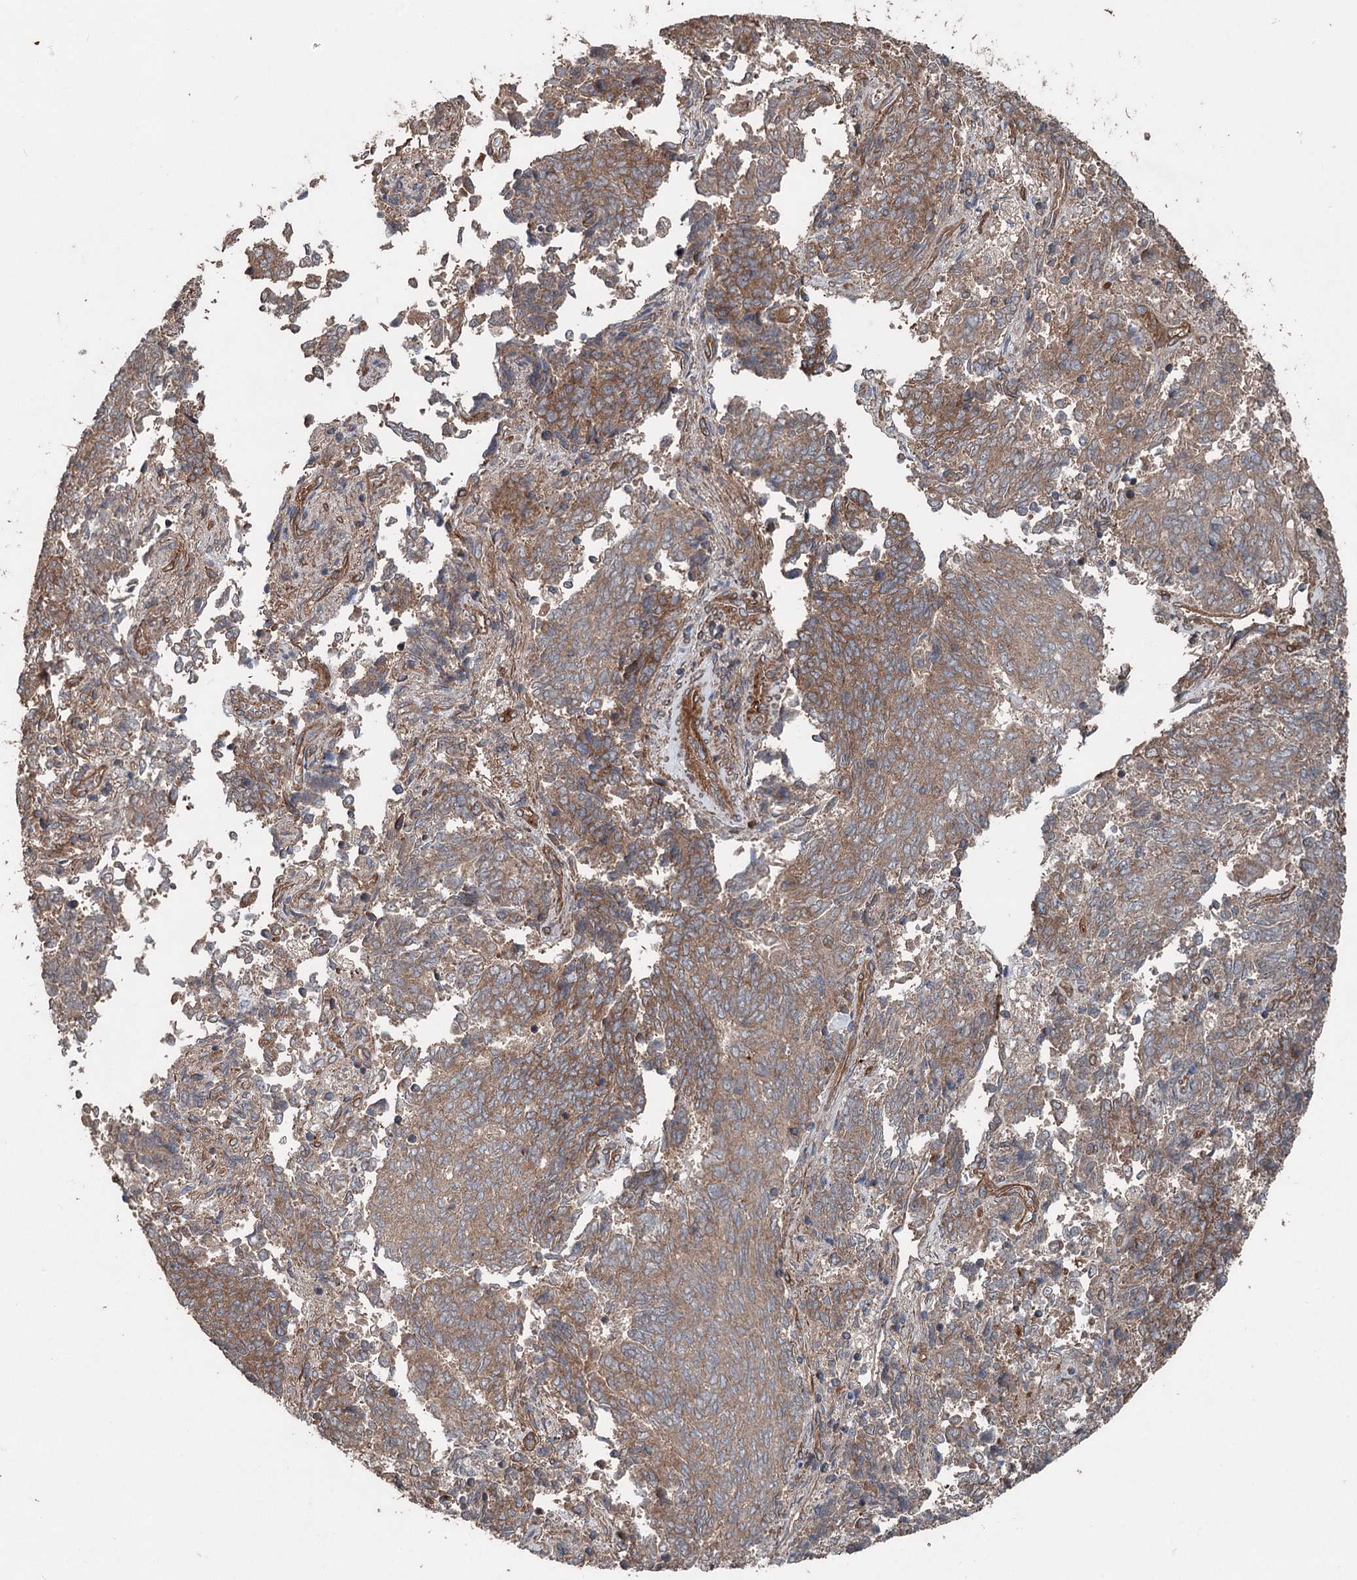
{"staining": {"intensity": "weak", "quantity": ">75%", "location": "cytoplasmic/membranous"}, "tissue": "endometrial cancer", "cell_type": "Tumor cells", "image_type": "cancer", "snomed": [{"axis": "morphology", "description": "Adenocarcinoma, NOS"}, {"axis": "topography", "description": "Endometrium"}], "caption": "Immunohistochemistry histopathology image of human endometrial cancer (adenocarcinoma) stained for a protein (brown), which exhibits low levels of weak cytoplasmic/membranous positivity in about >75% of tumor cells.", "gene": "RNF214", "patient": {"sex": "female", "age": 80}}